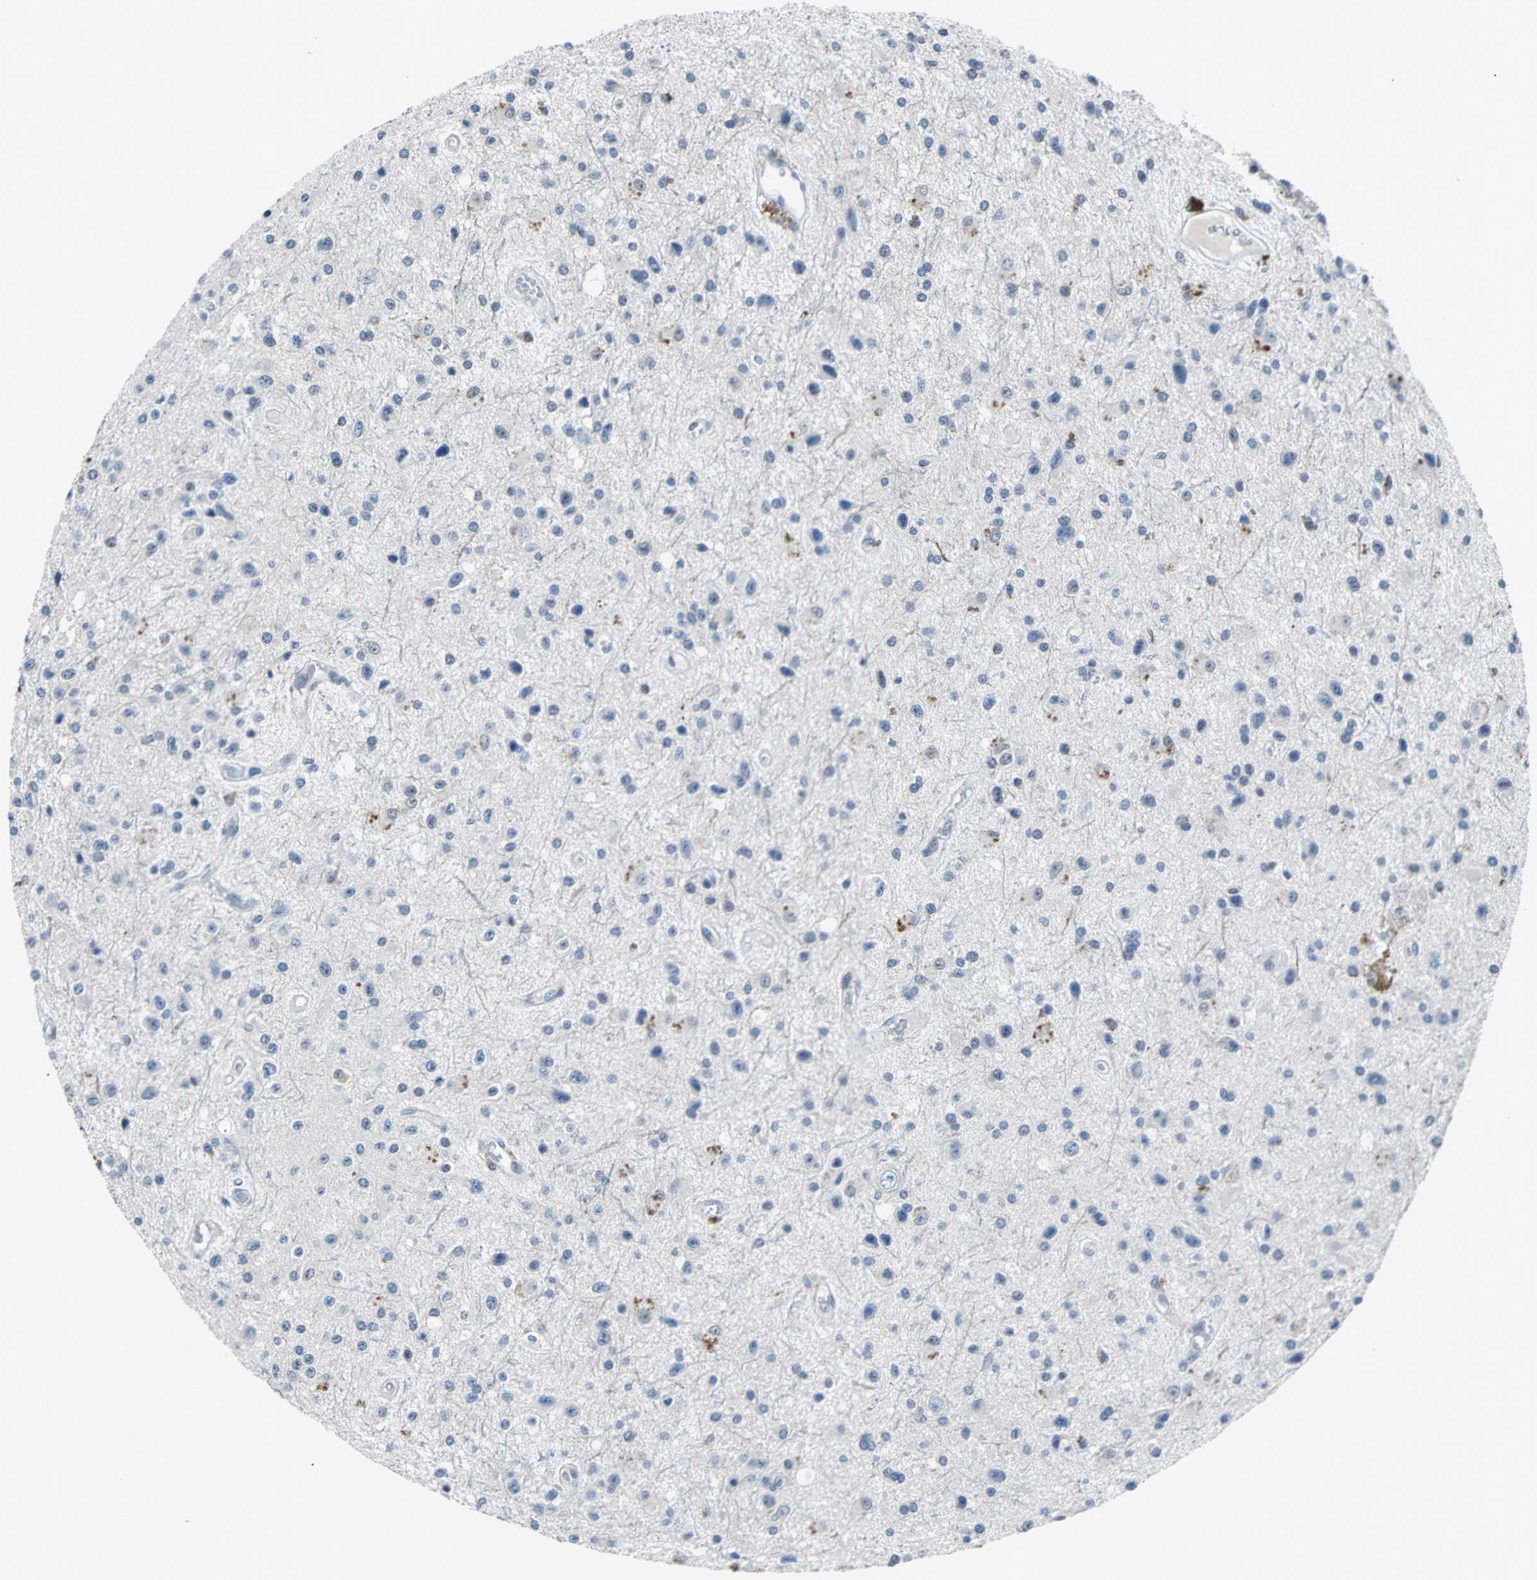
{"staining": {"intensity": "negative", "quantity": "none", "location": "none"}, "tissue": "glioma", "cell_type": "Tumor cells", "image_type": "cancer", "snomed": [{"axis": "morphology", "description": "Glioma, malignant, Low grade"}, {"axis": "topography", "description": "Brain"}], "caption": "Glioma stained for a protein using IHC exhibits no positivity tumor cells.", "gene": "USP28", "patient": {"sex": "male", "age": 58}}